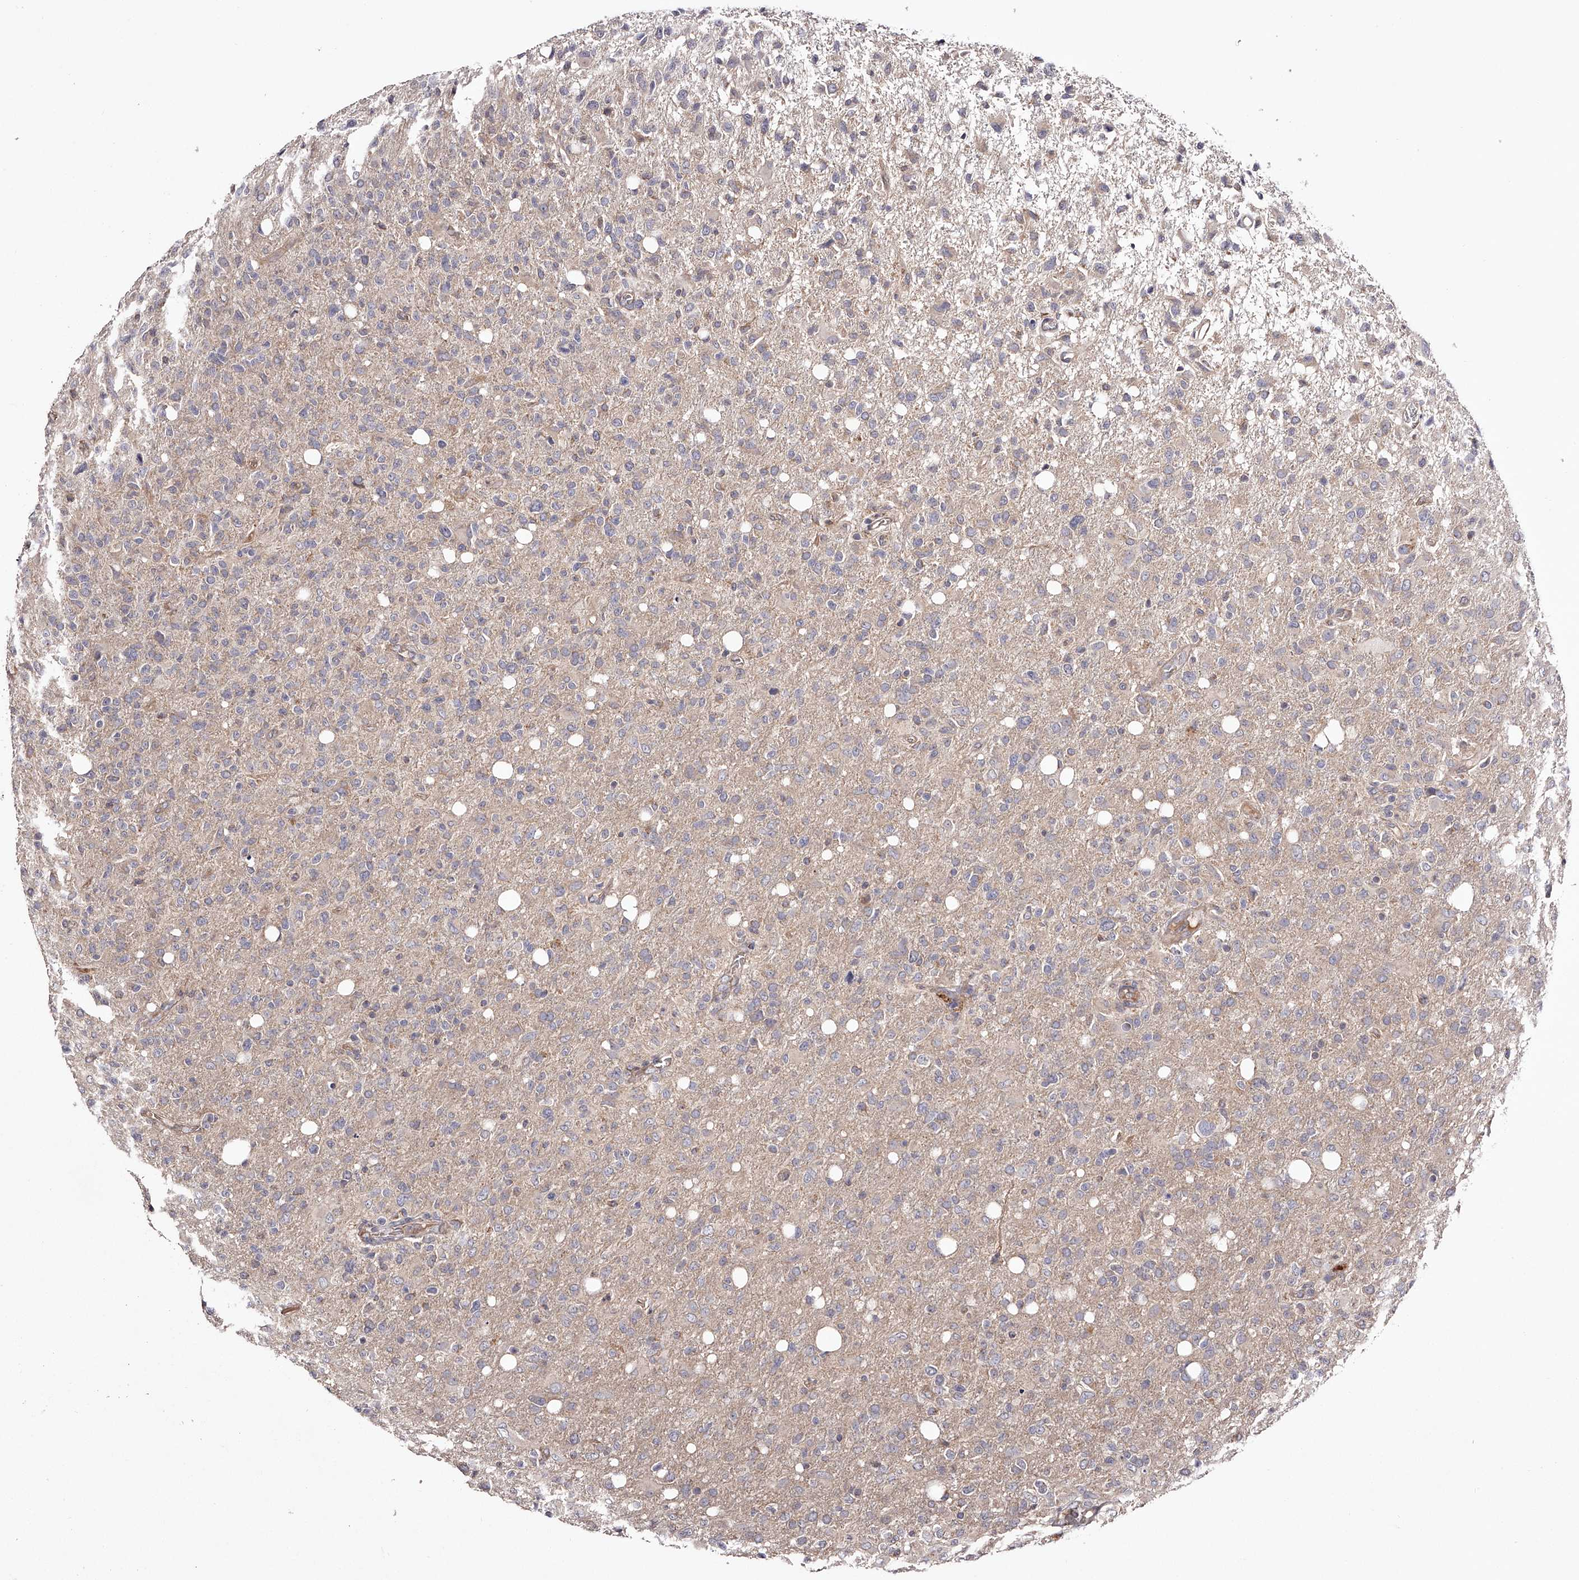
{"staining": {"intensity": "negative", "quantity": "none", "location": "none"}, "tissue": "glioma", "cell_type": "Tumor cells", "image_type": "cancer", "snomed": [{"axis": "morphology", "description": "Glioma, malignant, High grade"}, {"axis": "topography", "description": "Brain"}], "caption": "This is an immunohistochemistry (IHC) micrograph of human glioma. There is no expression in tumor cells.", "gene": "USP21", "patient": {"sex": "female", "age": 57}}